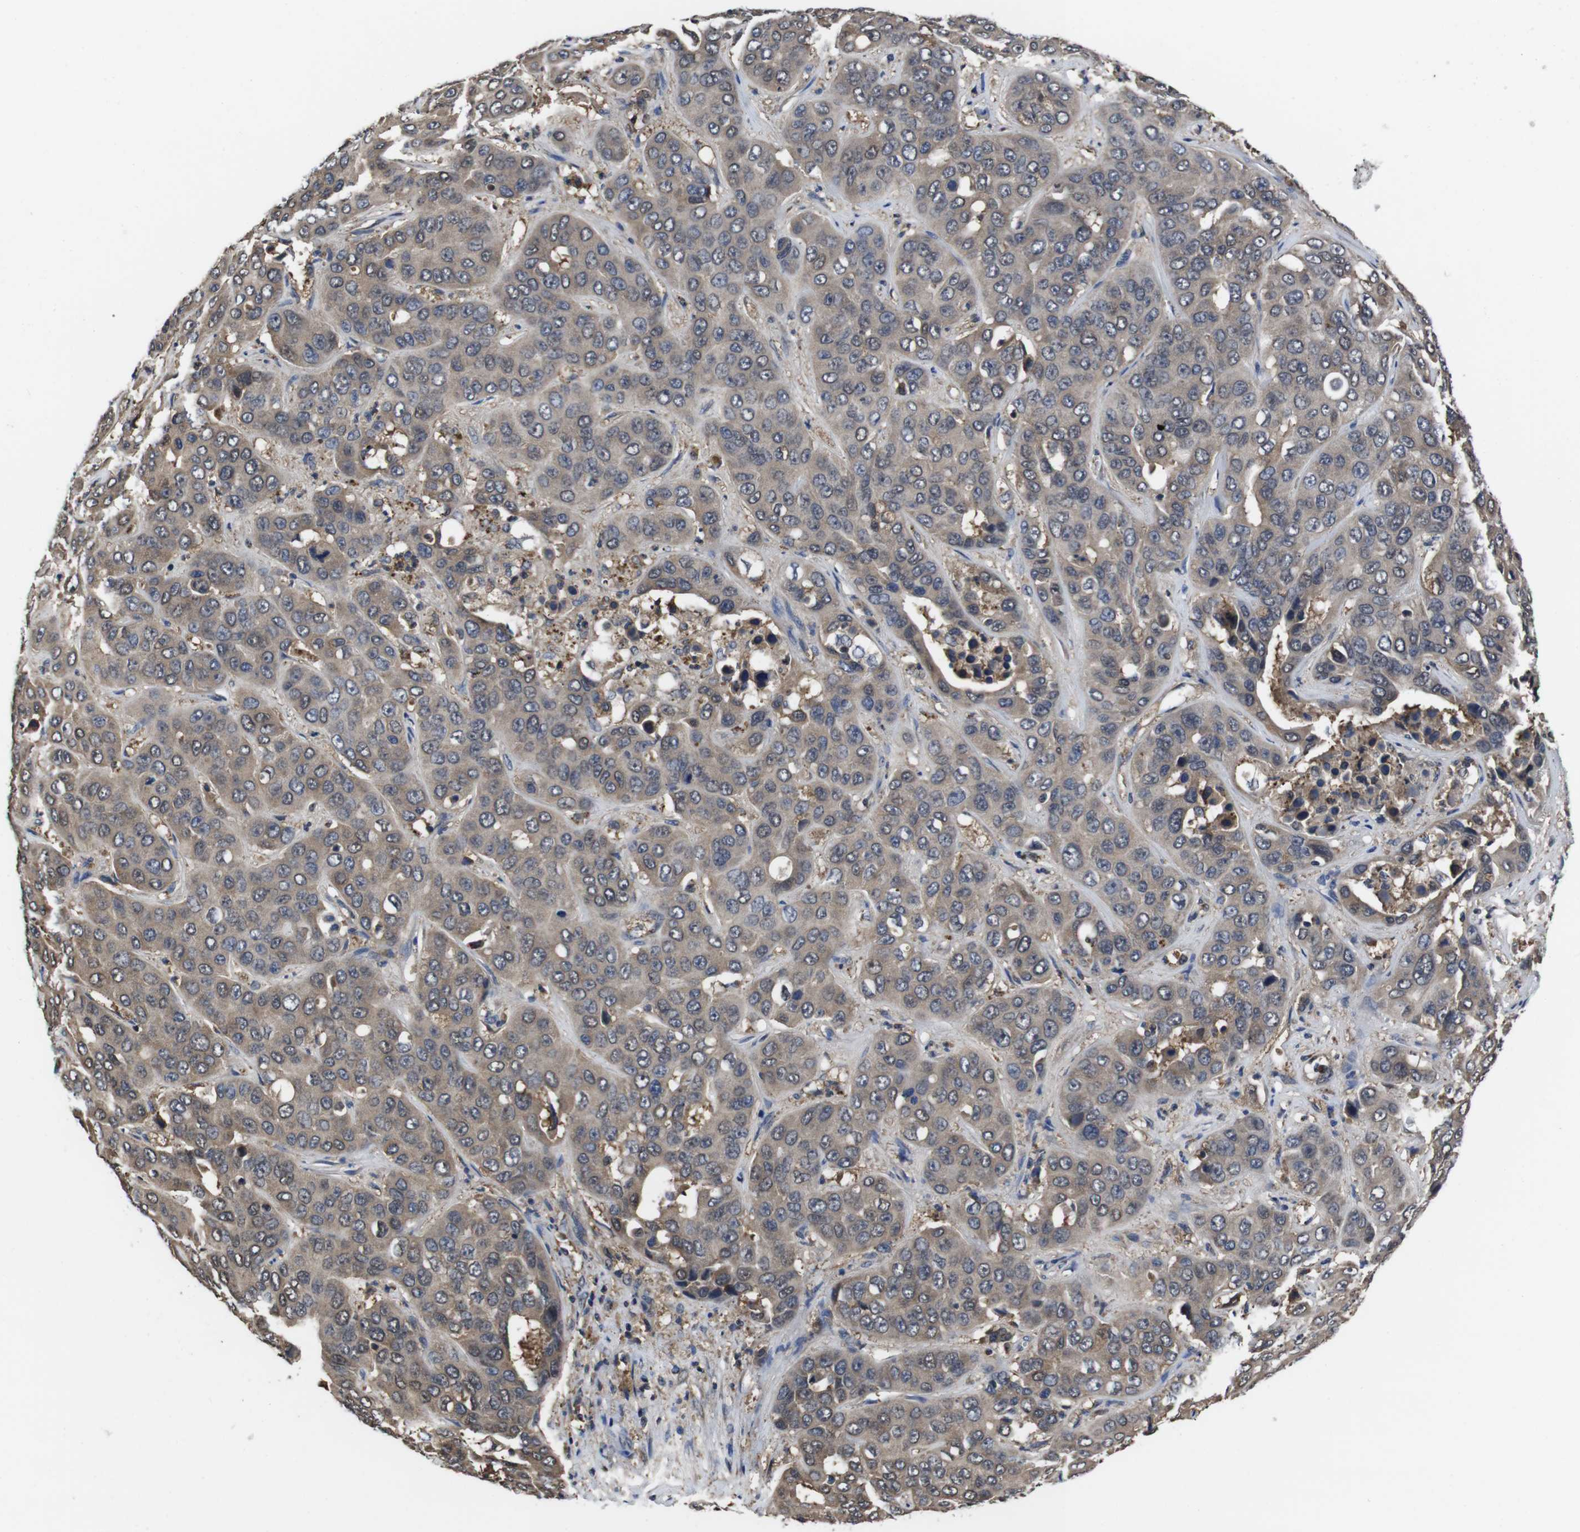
{"staining": {"intensity": "weak", "quantity": ">75%", "location": "cytoplasmic/membranous"}, "tissue": "liver cancer", "cell_type": "Tumor cells", "image_type": "cancer", "snomed": [{"axis": "morphology", "description": "Cholangiocarcinoma"}, {"axis": "topography", "description": "Liver"}], "caption": "Liver cancer stained with a brown dye shows weak cytoplasmic/membranous positive expression in approximately >75% of tumor cells.", "gene": "CXCL11", "patient": {"sex": "female", "age": 52}}